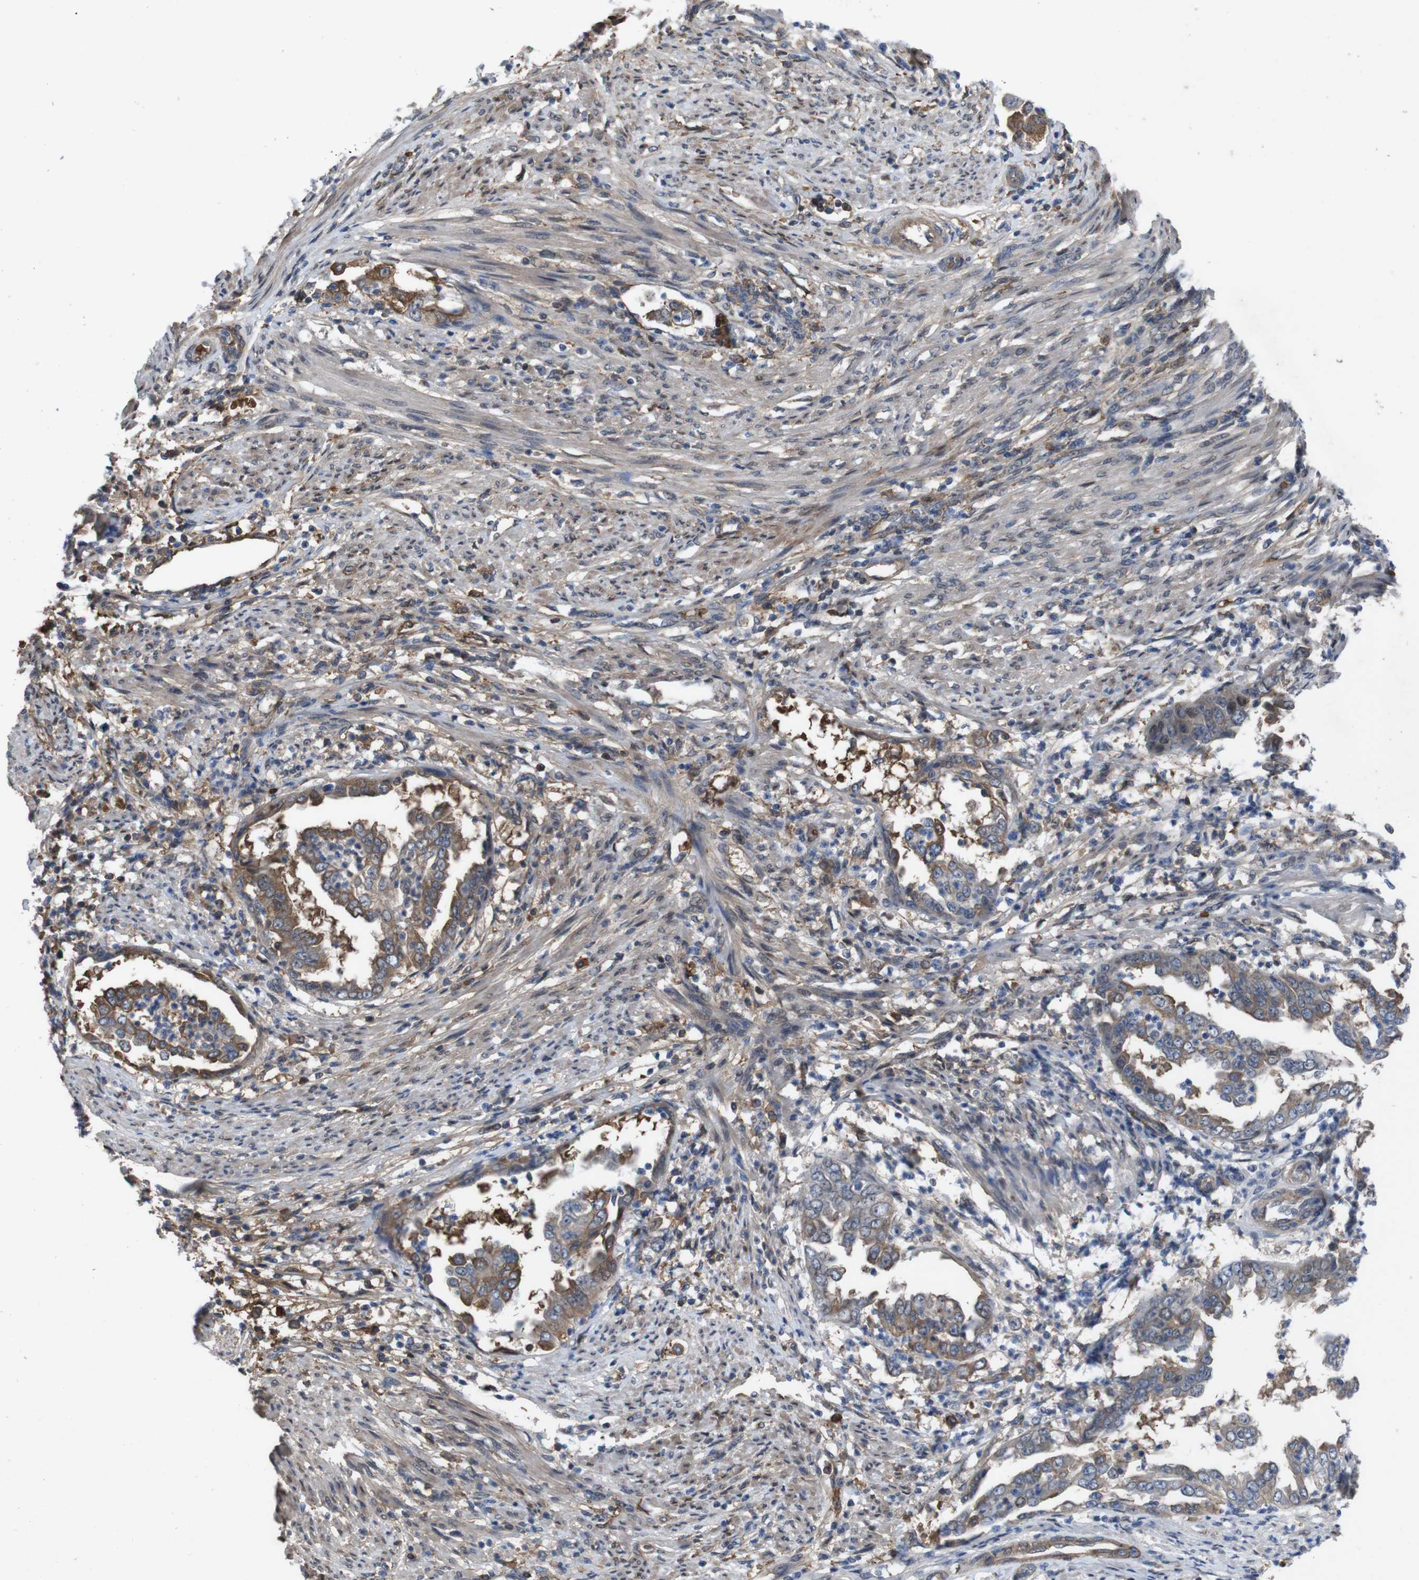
{"staining": {"intensity": "moderate", "quantity": "25%-75%", "location": "cytoplasmic/membranous"}, "tissue": "endometrial cancer", "cell_type": "Tumor cells", "image_type": "cancer", "snomed": [{"axis": "morphology", "description": "Adenocarcinoma, NOS"}, {"axis": "topography", "description": "Endometrium"}], "caption": "Protein expression analysis of endometrial cancer displays moderate cytoplasmic/membranous staining in about 25%-75% of tumor cells.", "gene": "SPTB", "patient": {"sex": "female", "age": 85}}